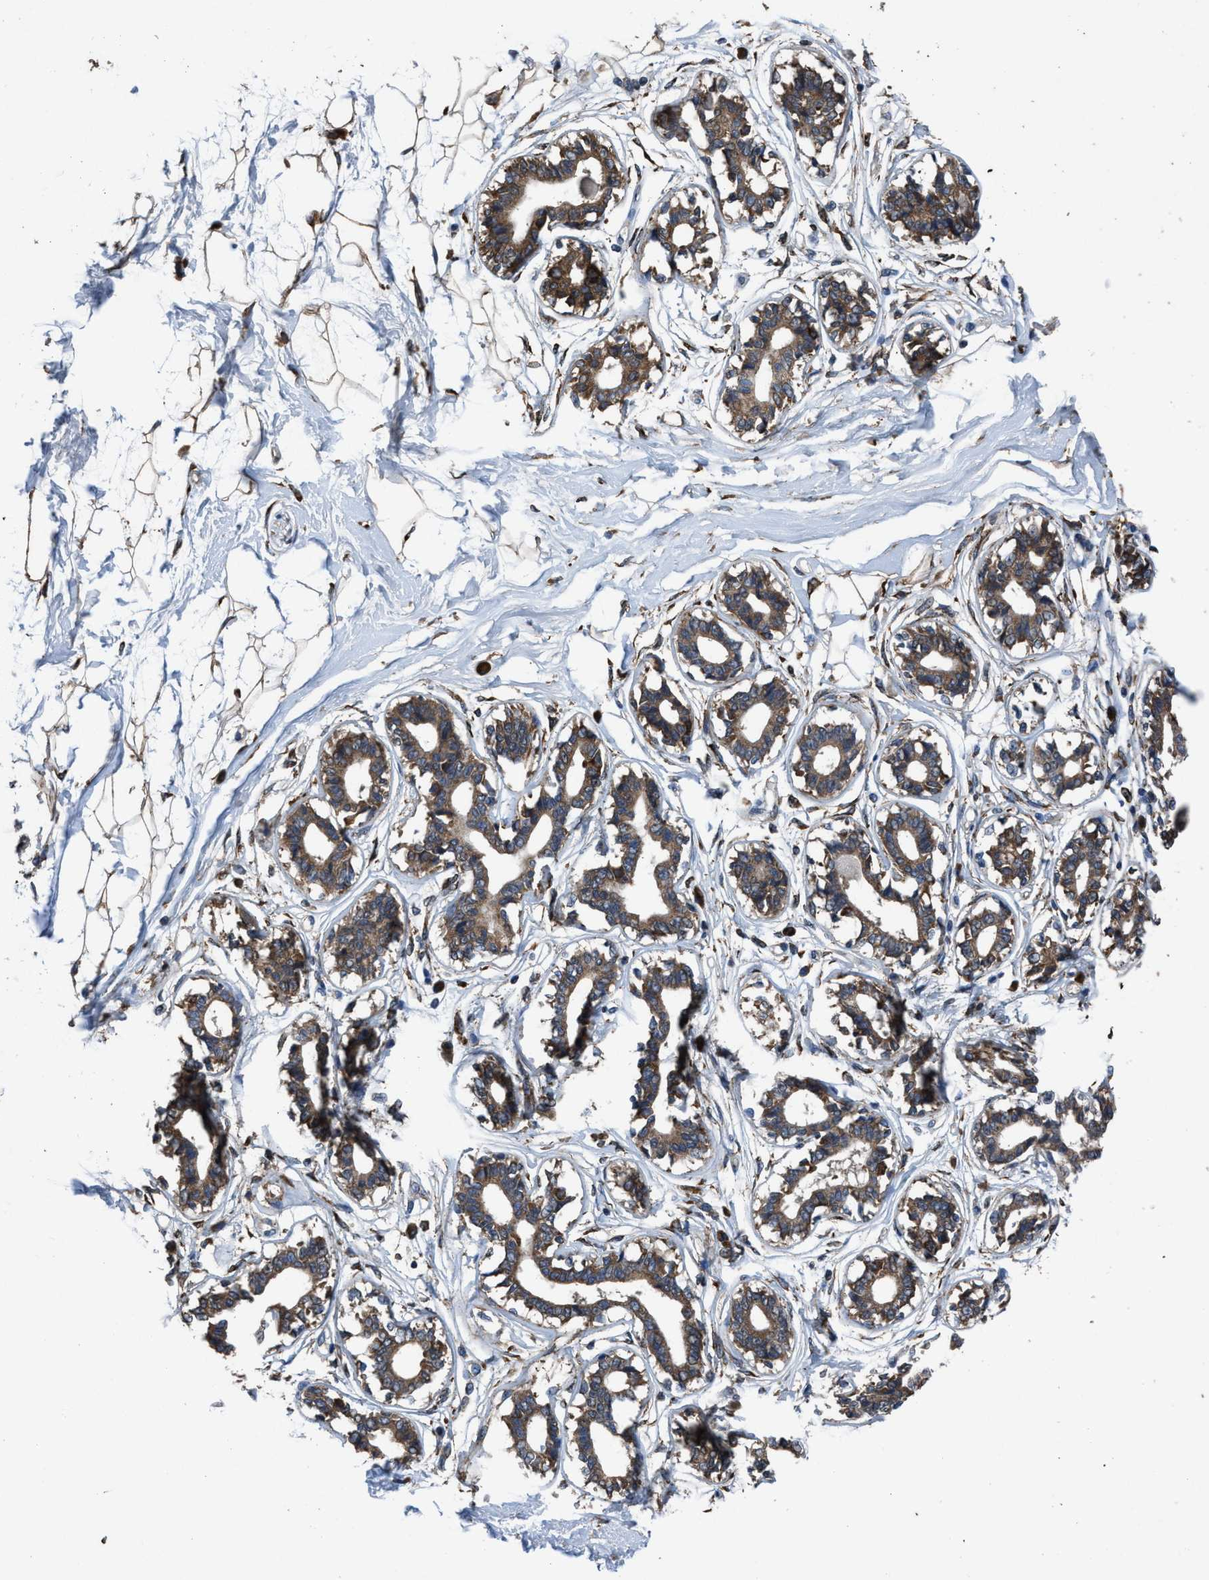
{"staining": {"intensity": "moderate", "quantity": ">75%", "location": "cytoplasmic/membranous"}, "tissue": "breast", "cell_type": "Adipocytes", "image_type": "normal", "snomed": [{"axis": "morphology", "description": "Normal tissue, NOS"}, {"axis": "topography", "description": "Breast"}], "caption": "Immunohistochemical staining of benign human breast demonstrates medium levels of moderate cytoplasmic/membranous positivity in about >75% of adipocytes. The protein is shown in brown color, while the nuclei are stained blue.", "gene": "PDP1", "patient": {"sex": "female", "age": 45}}